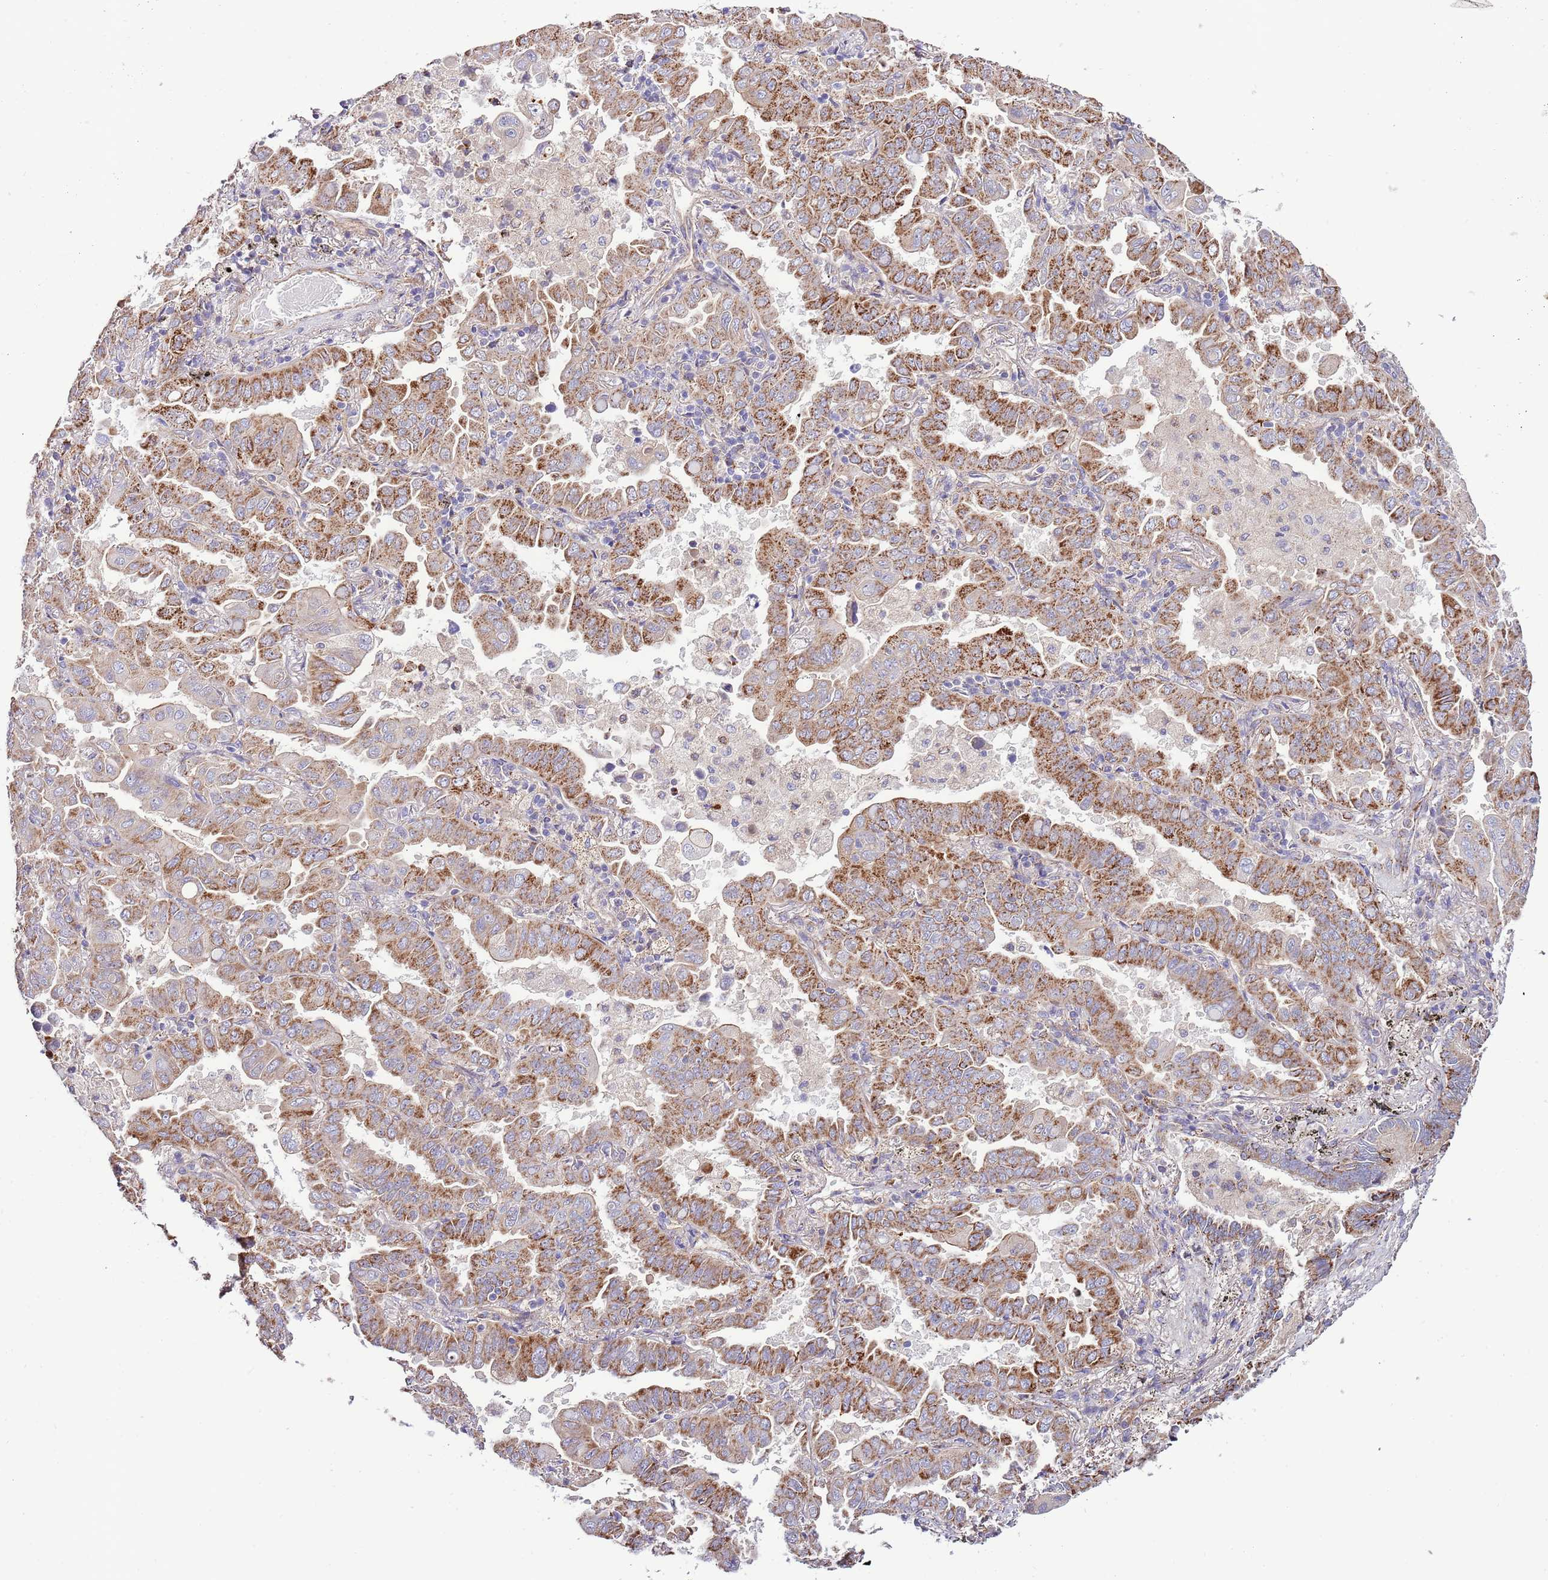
{"staining": {"intensity": "moderate", "quantity": "25%-75%", "location": "cytoplasmic/membranous"}, "tissue": "lung cancer", "cell_type": "Tumor cells", "image_type": "cancer", "snomed": [{"axis": "morphology", "description": "Adenocarcinoma, NOS"}, {"axis": "topography", "description": "Lung"}], "caption": "Adenocarcinoma (lung) stained with DAB (3,3'-diaminobenzidine) immunohistochemistry shows medium levels of moderate cytoplasmic/membranous expression in about 25%-75% of tumor cells.", "gene": "DOCK6", "patient": {"sex": "male", "age": 64}}